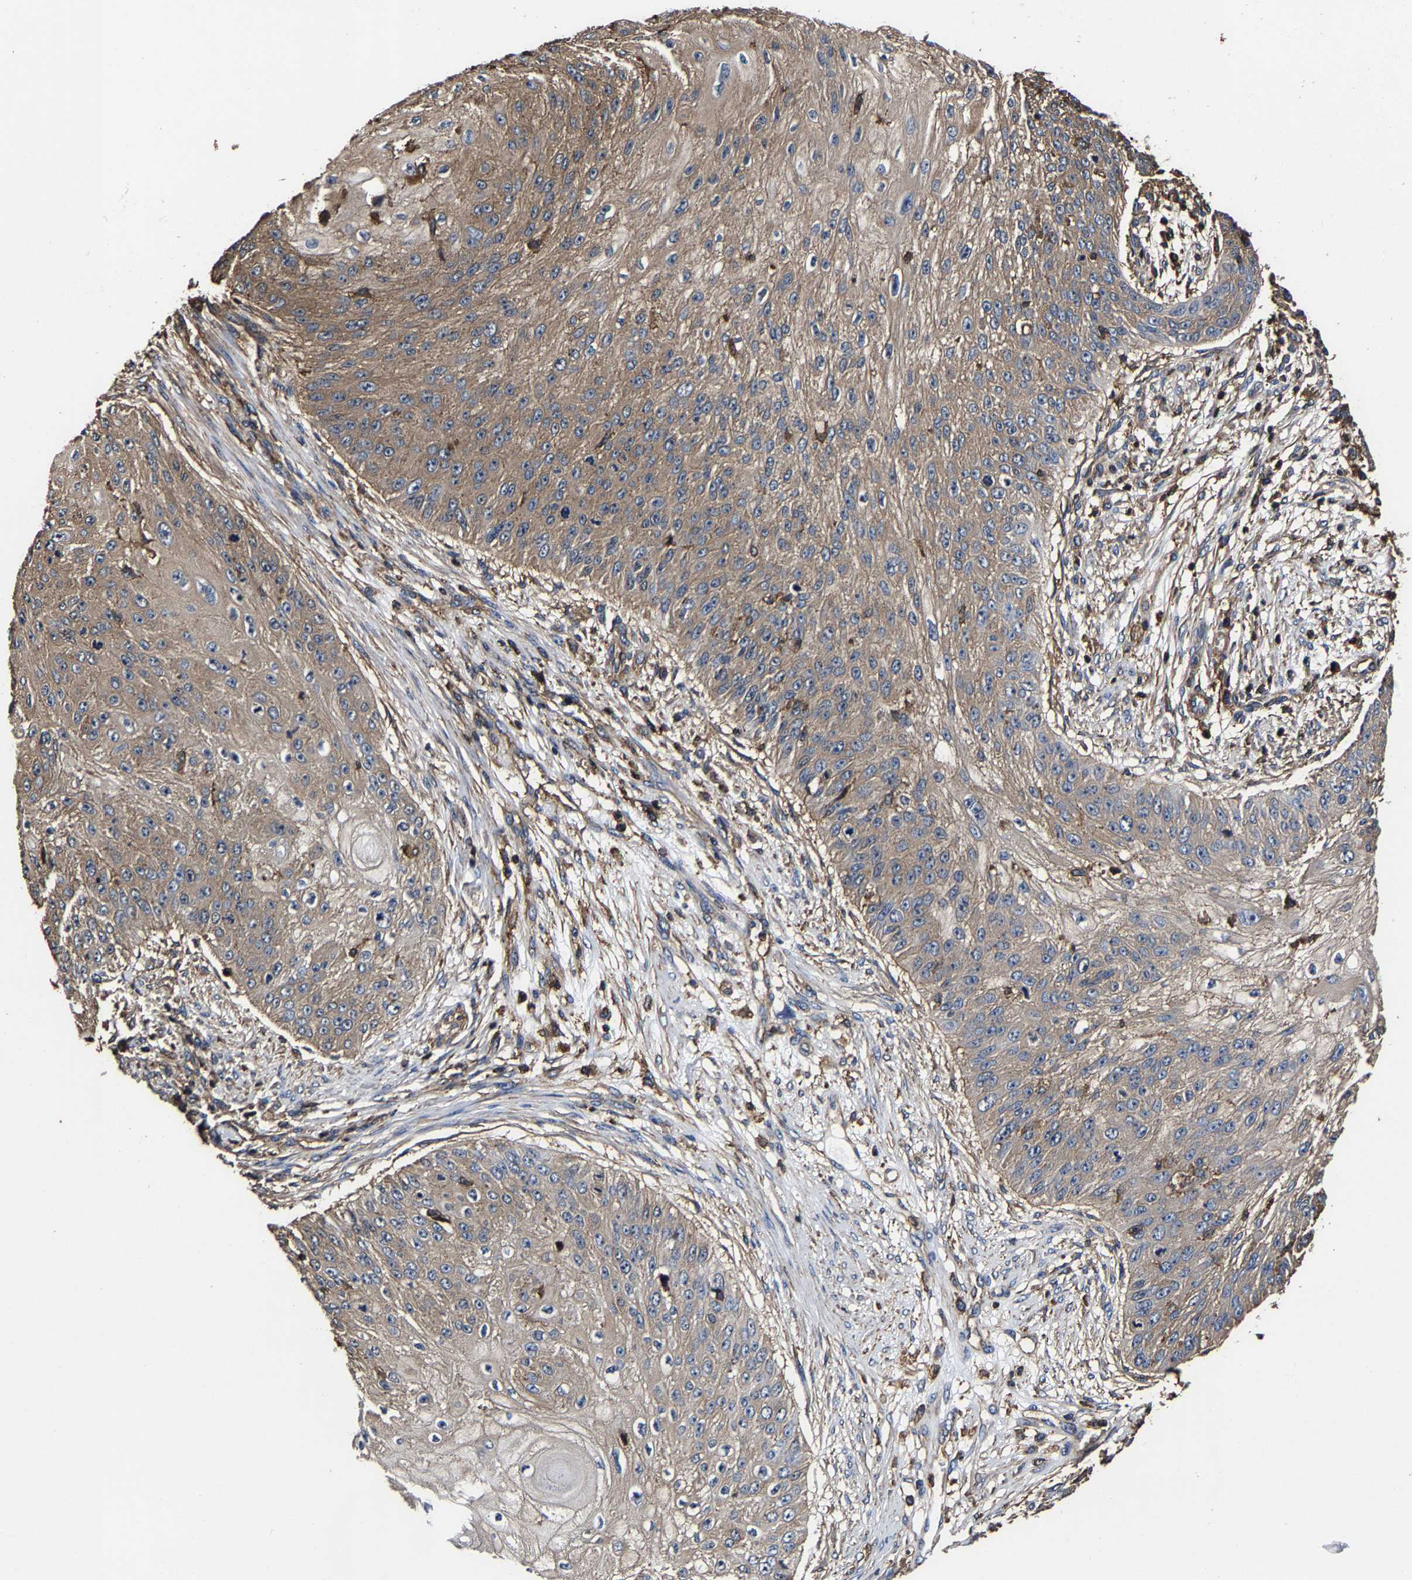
{"staining": {"intensity": "weak", "quantity": ">75%", "location": "cytoplasmic/membranous"}, "tissue": "skin cancer", "cell_type": "Tumor cells", "image_type": "cancer", "snomed": [{"axis": "morphology", "description": "Squamous cell carcinoma, NOS"}, {"axis": "topography", "description": "Skin"}], "caption": "This is a micrograph of immunohistochemistry staining of skin squamous cell carcinoma, which shows weak staining in the cytoplasmic/membranous of tumor cells.", "gene": "SSH3", "patient": {"sex": "female", "age": 80}}